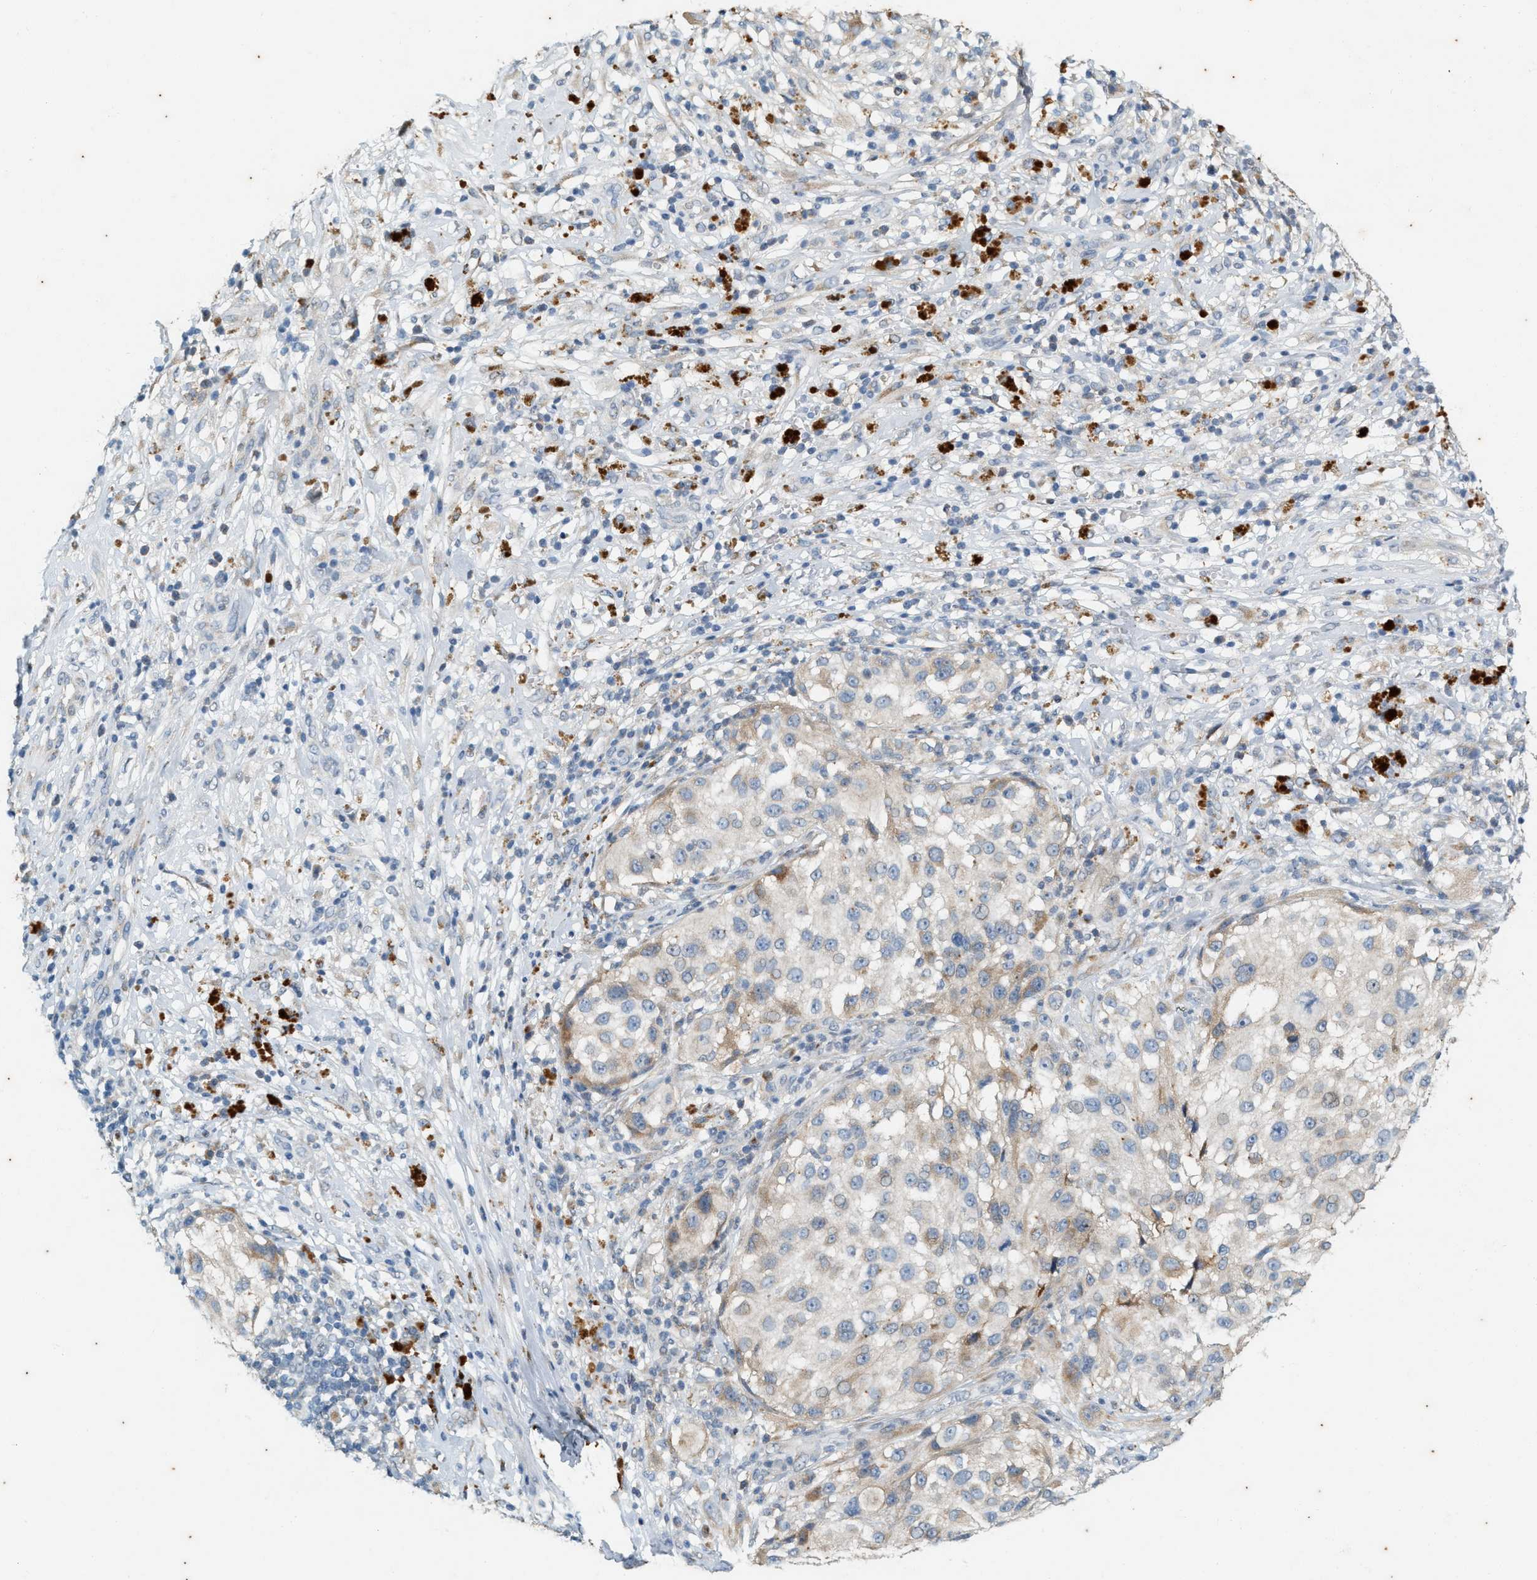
{"staining": {"intensity": "weak", "quantity": "<25%", "location": "cytoplasmic/membranous"}, "tissue": "melanoma", "cell_type": "Tumor cells", "image_type": "cancer", "snomed": [{"axis": "morphology", "description": "Necrosis, NOS"}, {"axis": "morphology", "description": "Malignant melanoma, NOS"}, {"axis": "topography", "description": "Skin"}], "caption": "This is an IHC image of human melanoma. There is no positivity in tumor cells.", "gene": "CHPF2", "patient": {"sex": "female", "age": 87}}